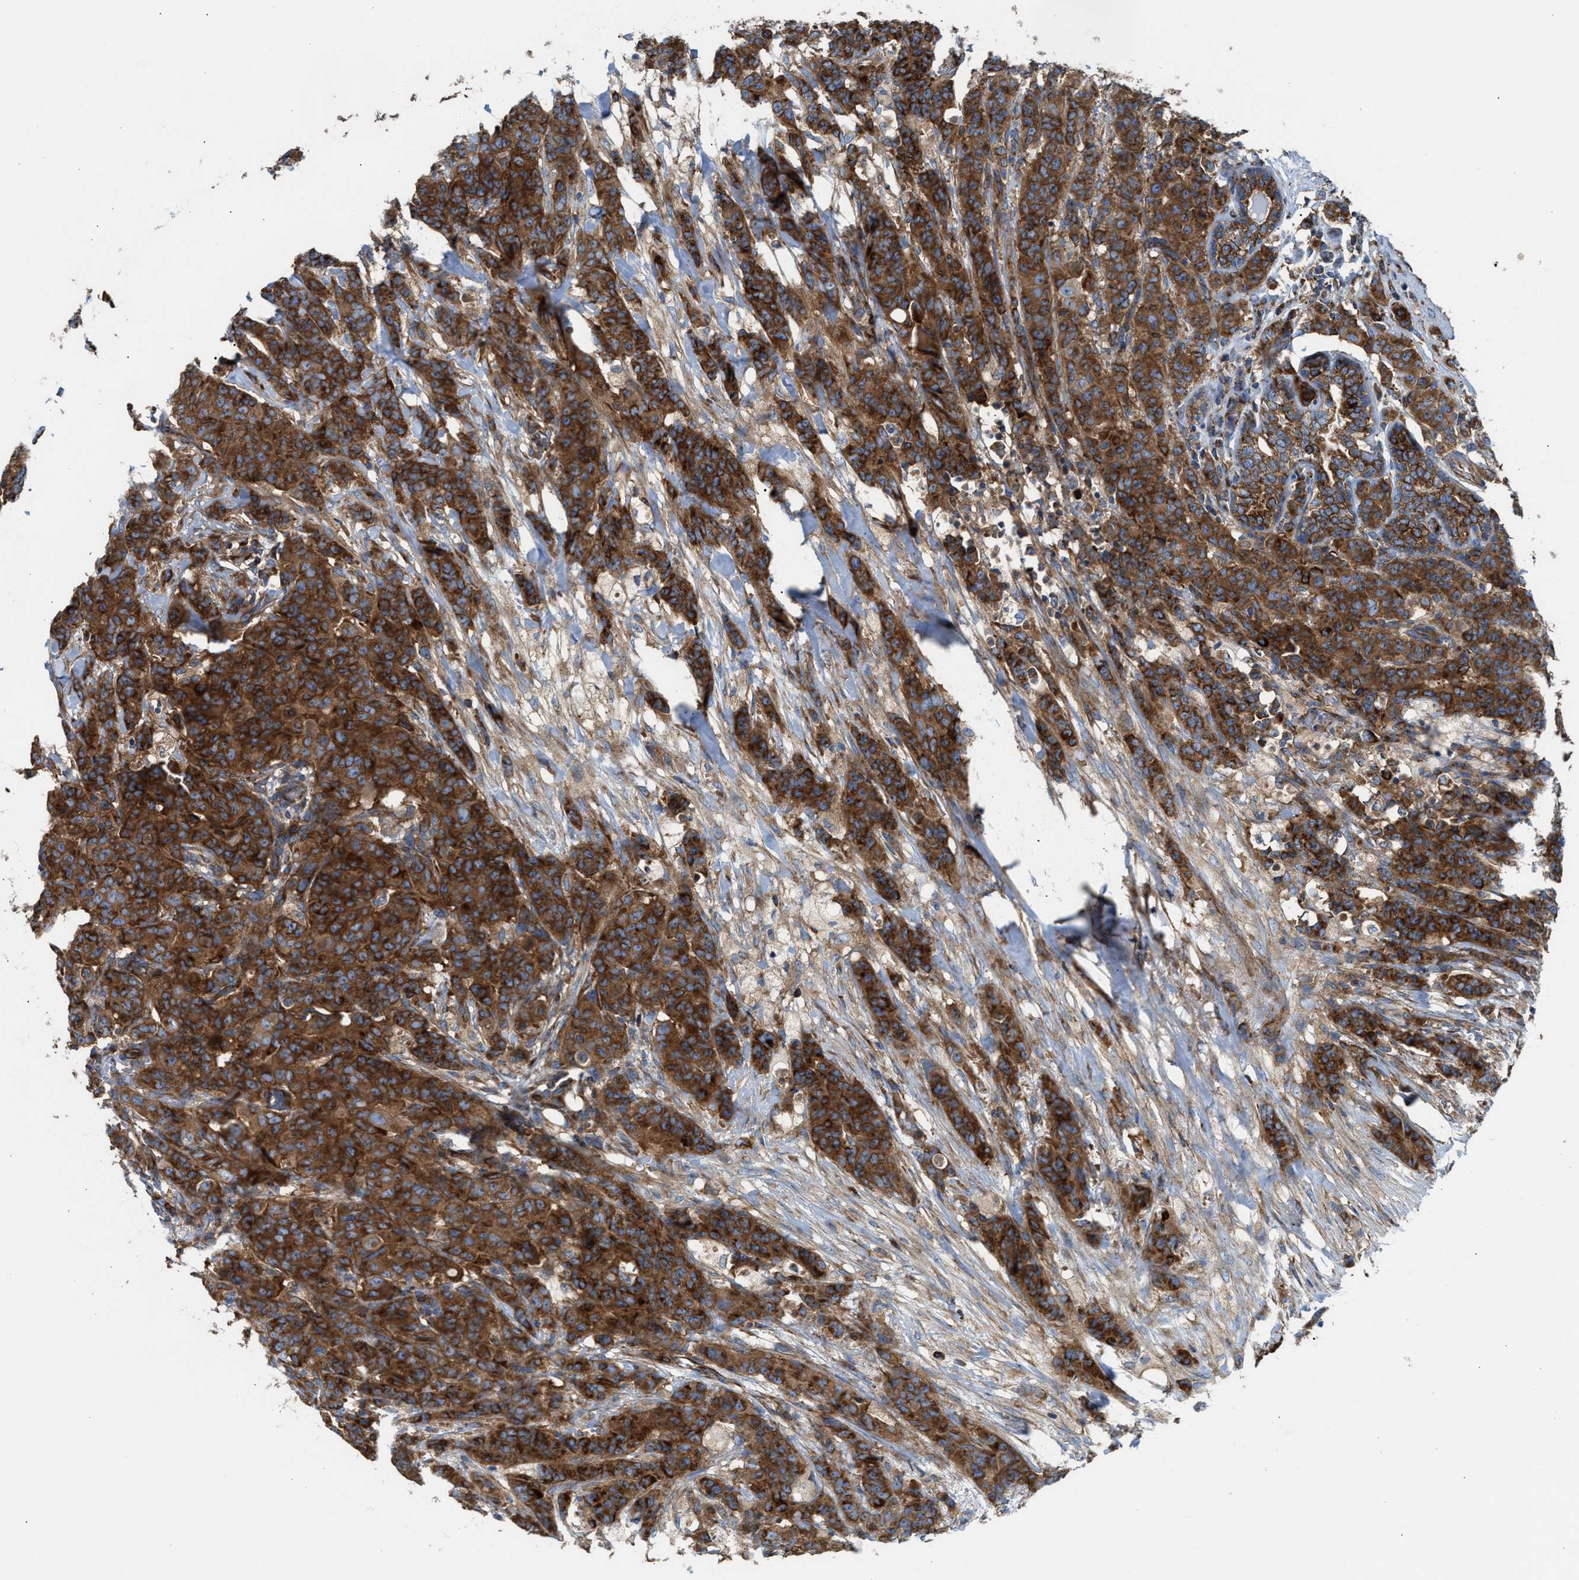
{"staining": {"intensity": "strong", "quantity": ">75%", "location": "cytoplasmic/membranous"}, "tissue": "breast cancer", "cell_type": "Tumor cells", "image_type": "cancer", "snomed": [{"axis": "morphology", "description": "Normal tissue, NOS"}, {"axis": "morphology", "description": "Duct carcinoma"}, {"axis": "topography", "description": "Breast"}], "caption": "An image of breast cancer (intraductal carcinoma) stained for a protein demonstrates strong cytoplasmic/membranous brown staining in tumor cells.", "gene": "TBC1D15", "patient": {"sex": "female", "age": 40}}